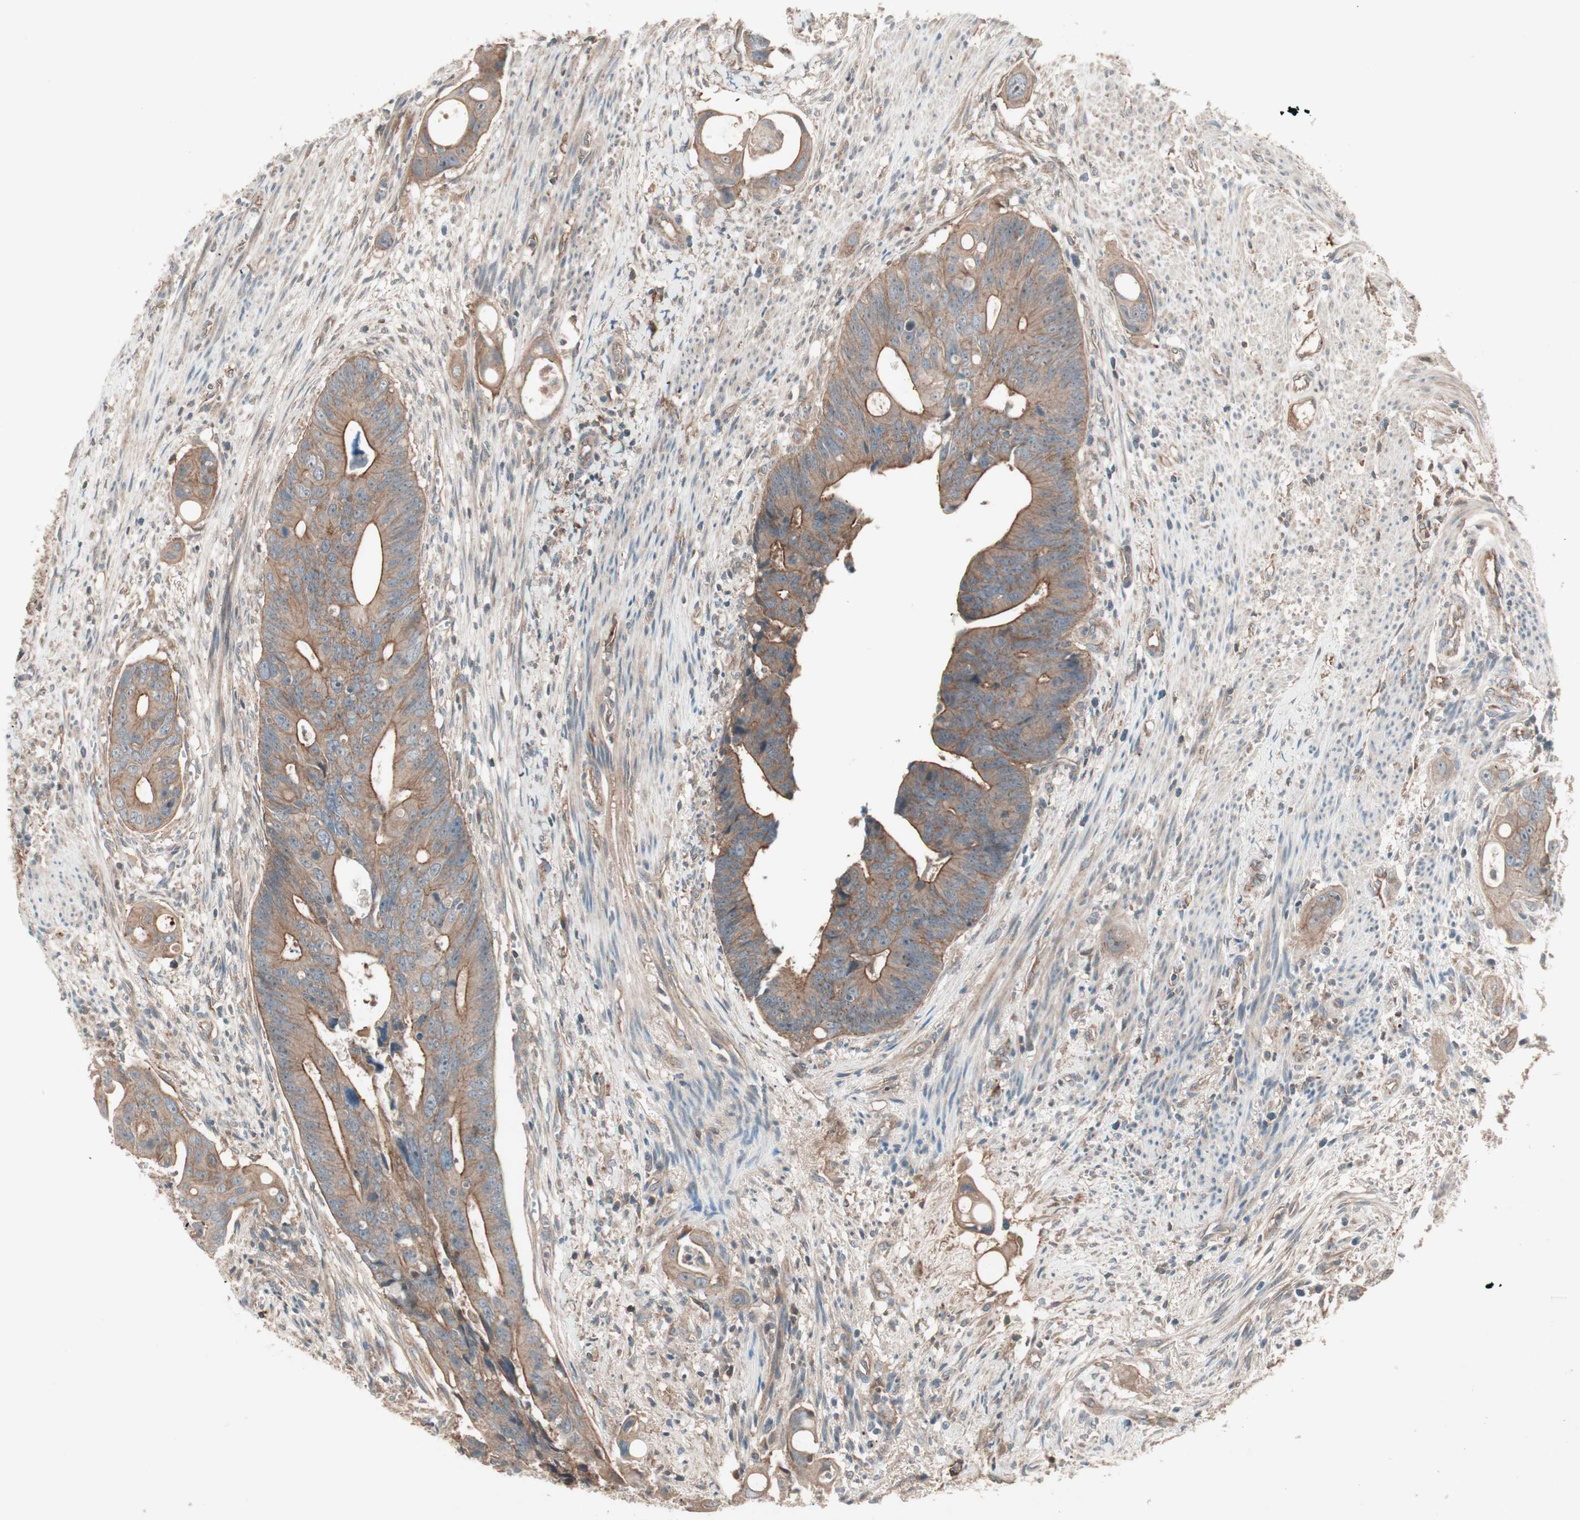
{"staining": {"intensity": "moderate", "quantity": ">75%", "location": "cytoplasmic/membranous"}, "tissue": "colorectal cancer", "cell_type": "Tumor cells", "image_type": "cancer", "snomed": [{"axis": "morphology", "description": "Adenocarcinoma, NOS"}, {"axis": "topography", "description": "Colon"}], "caption": "Protein analysis of colorectal cancer (adenocarcinoma) tissue reveals moderate cytoplasmic/membranous expression in about >75% of tumor cells. (Stains: DAB in brown, nuclei in blue, Microscopy: brightfield microscopy at high magnification).", "gene": "TFPI", "patient": {"sex": "female", "age": 57}}